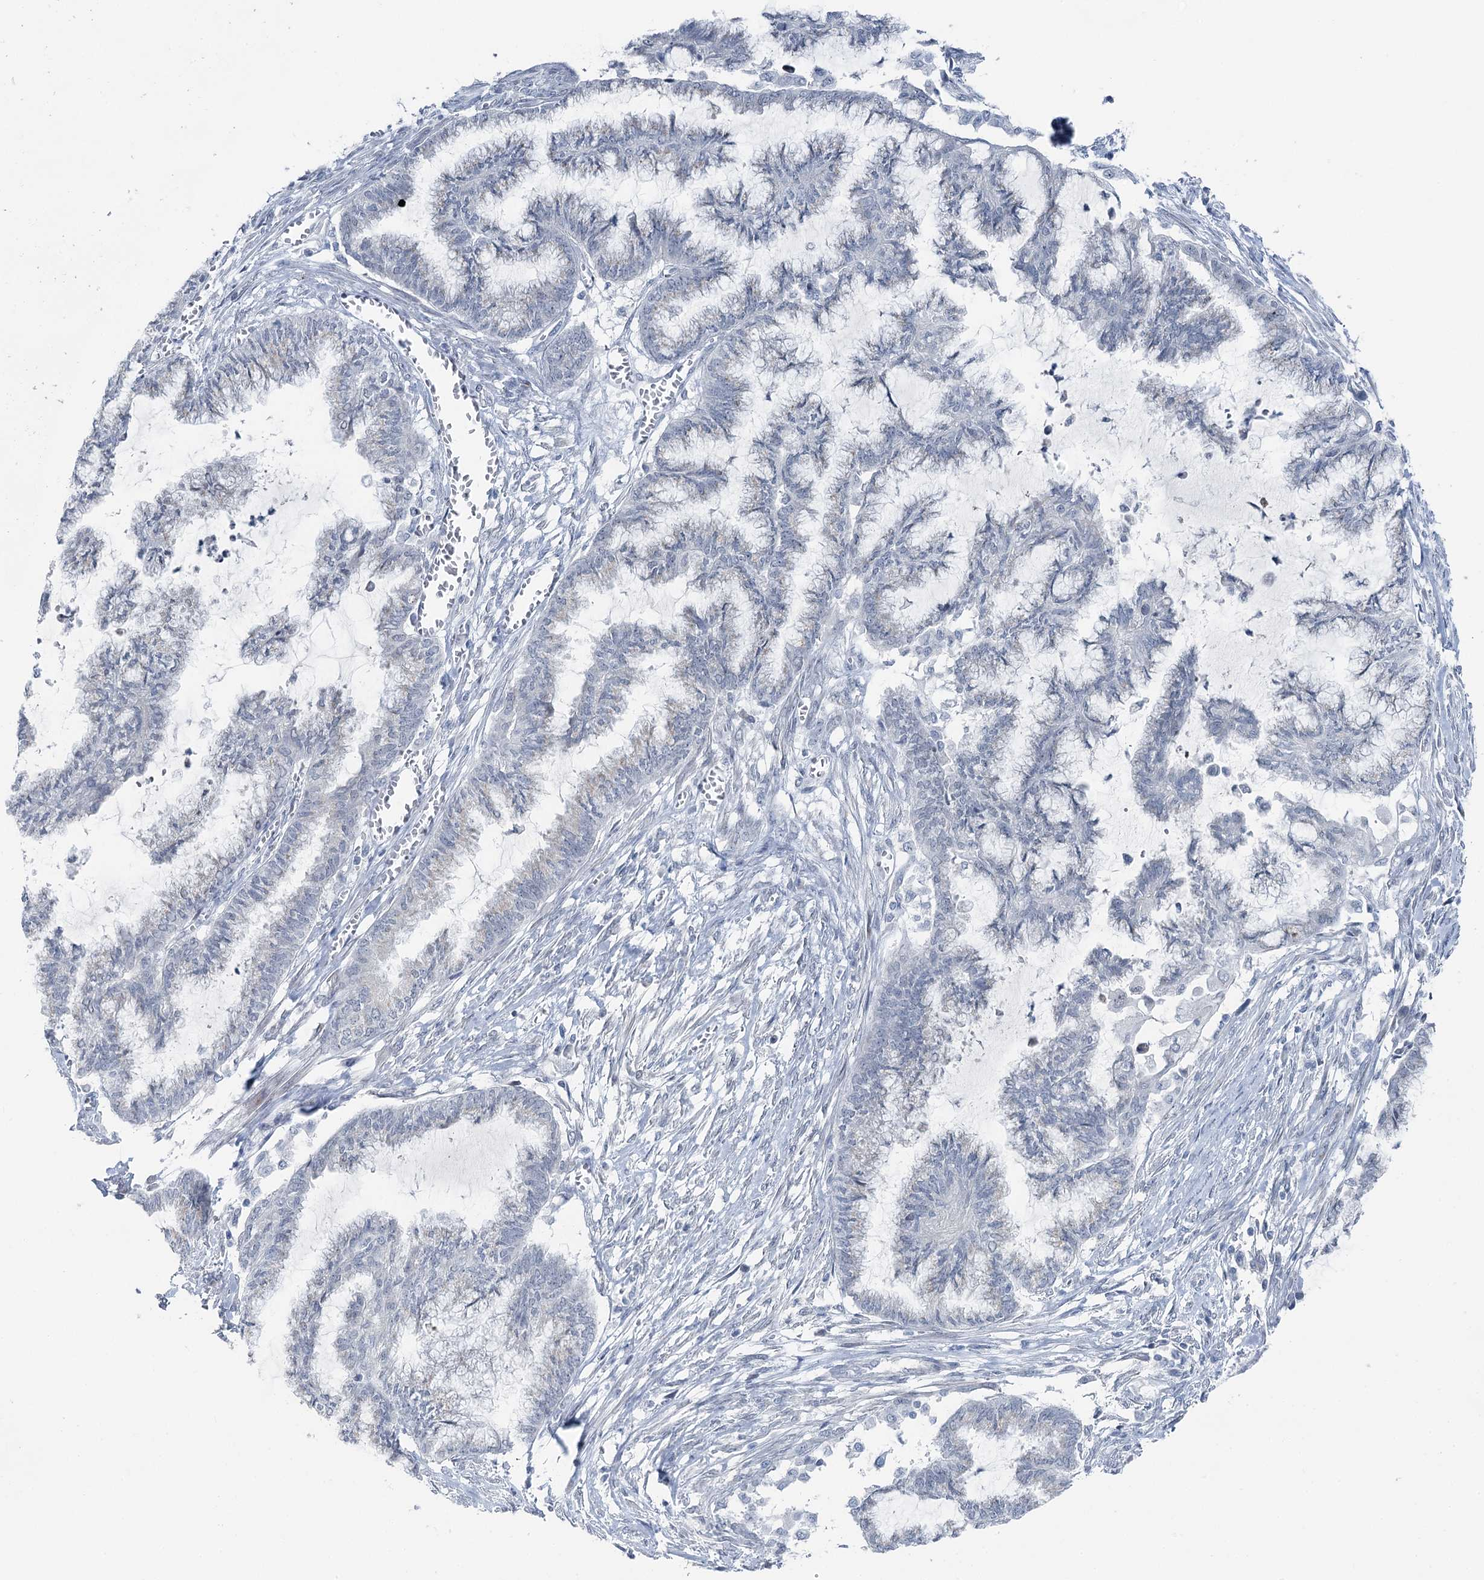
{"staining": {"intensity": "negative", "quantity": "none", "location": "none"}, "tissue": "endometrial cancer", "cell_type": "Tumor cells", "image_type": "cancer", "snomed": [{"axis": "morphology", "description": "Adenocarcinoma, NOS"}, {"axis": "topography", "description": "Endometrium"}], "caption": "An immunohistochemistry micrograph of adenocarcinoma (endometrial) is shown. There is no staining in tumor cells of adenocarcinoma (endometrial).", "gene": "STEEP1", "patient": {"sex": "female", "age": 86}}